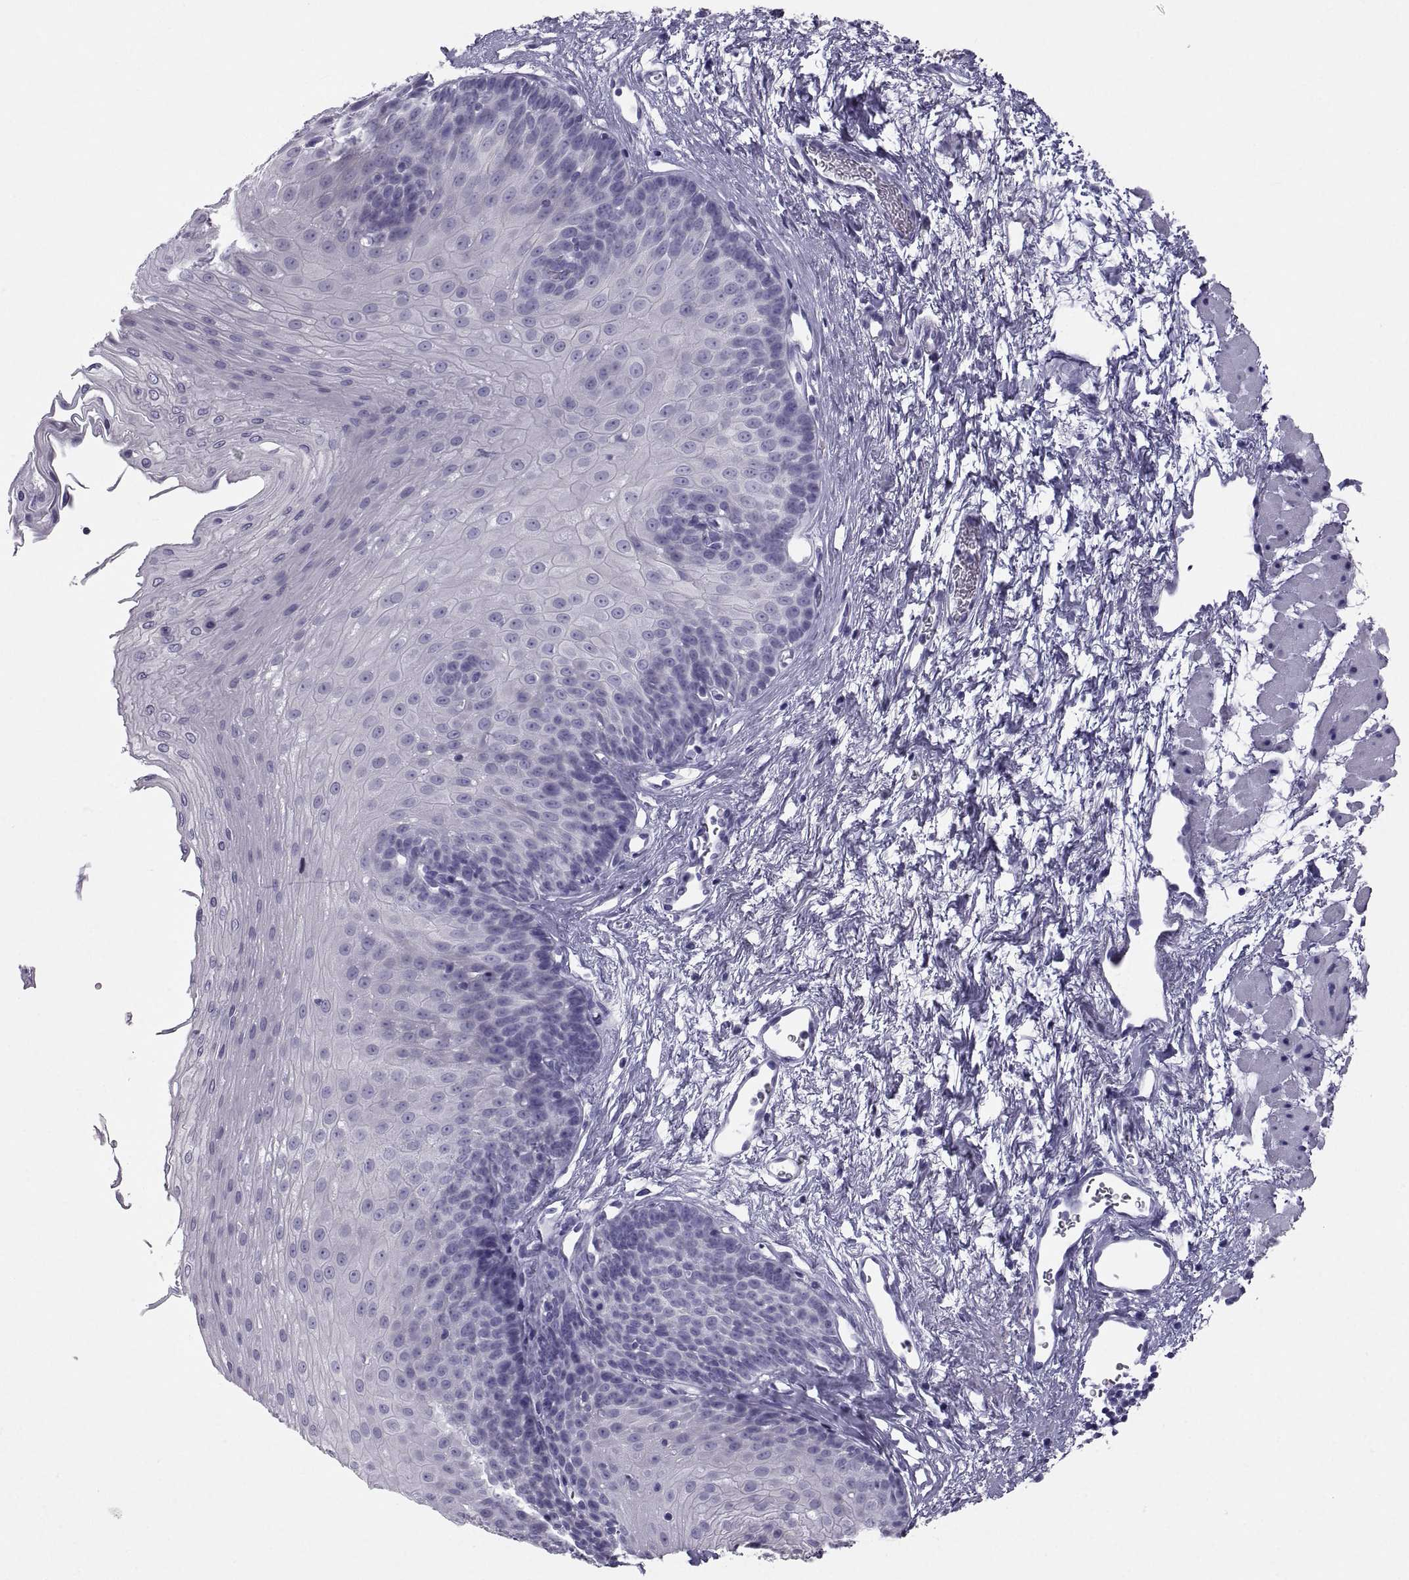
{"staining": {"intensity": "negative", "quantity": "none", "location": "none"}, "tissue": "esophagus", "cell_type": "Squamous epithelial cells", "image_type": "normal", "snomed": [{"axis": "morphology", "description": "Normal tissue, NOS"}, {"axis": "topography", "description": "Esophagus"}], "caption": "Photomicrograph shows no significant protein expression in squamous epithelial cells of normal esophagus.", "gene": "PCSK1N", "patient": {"sex": "female", "age": 62}}